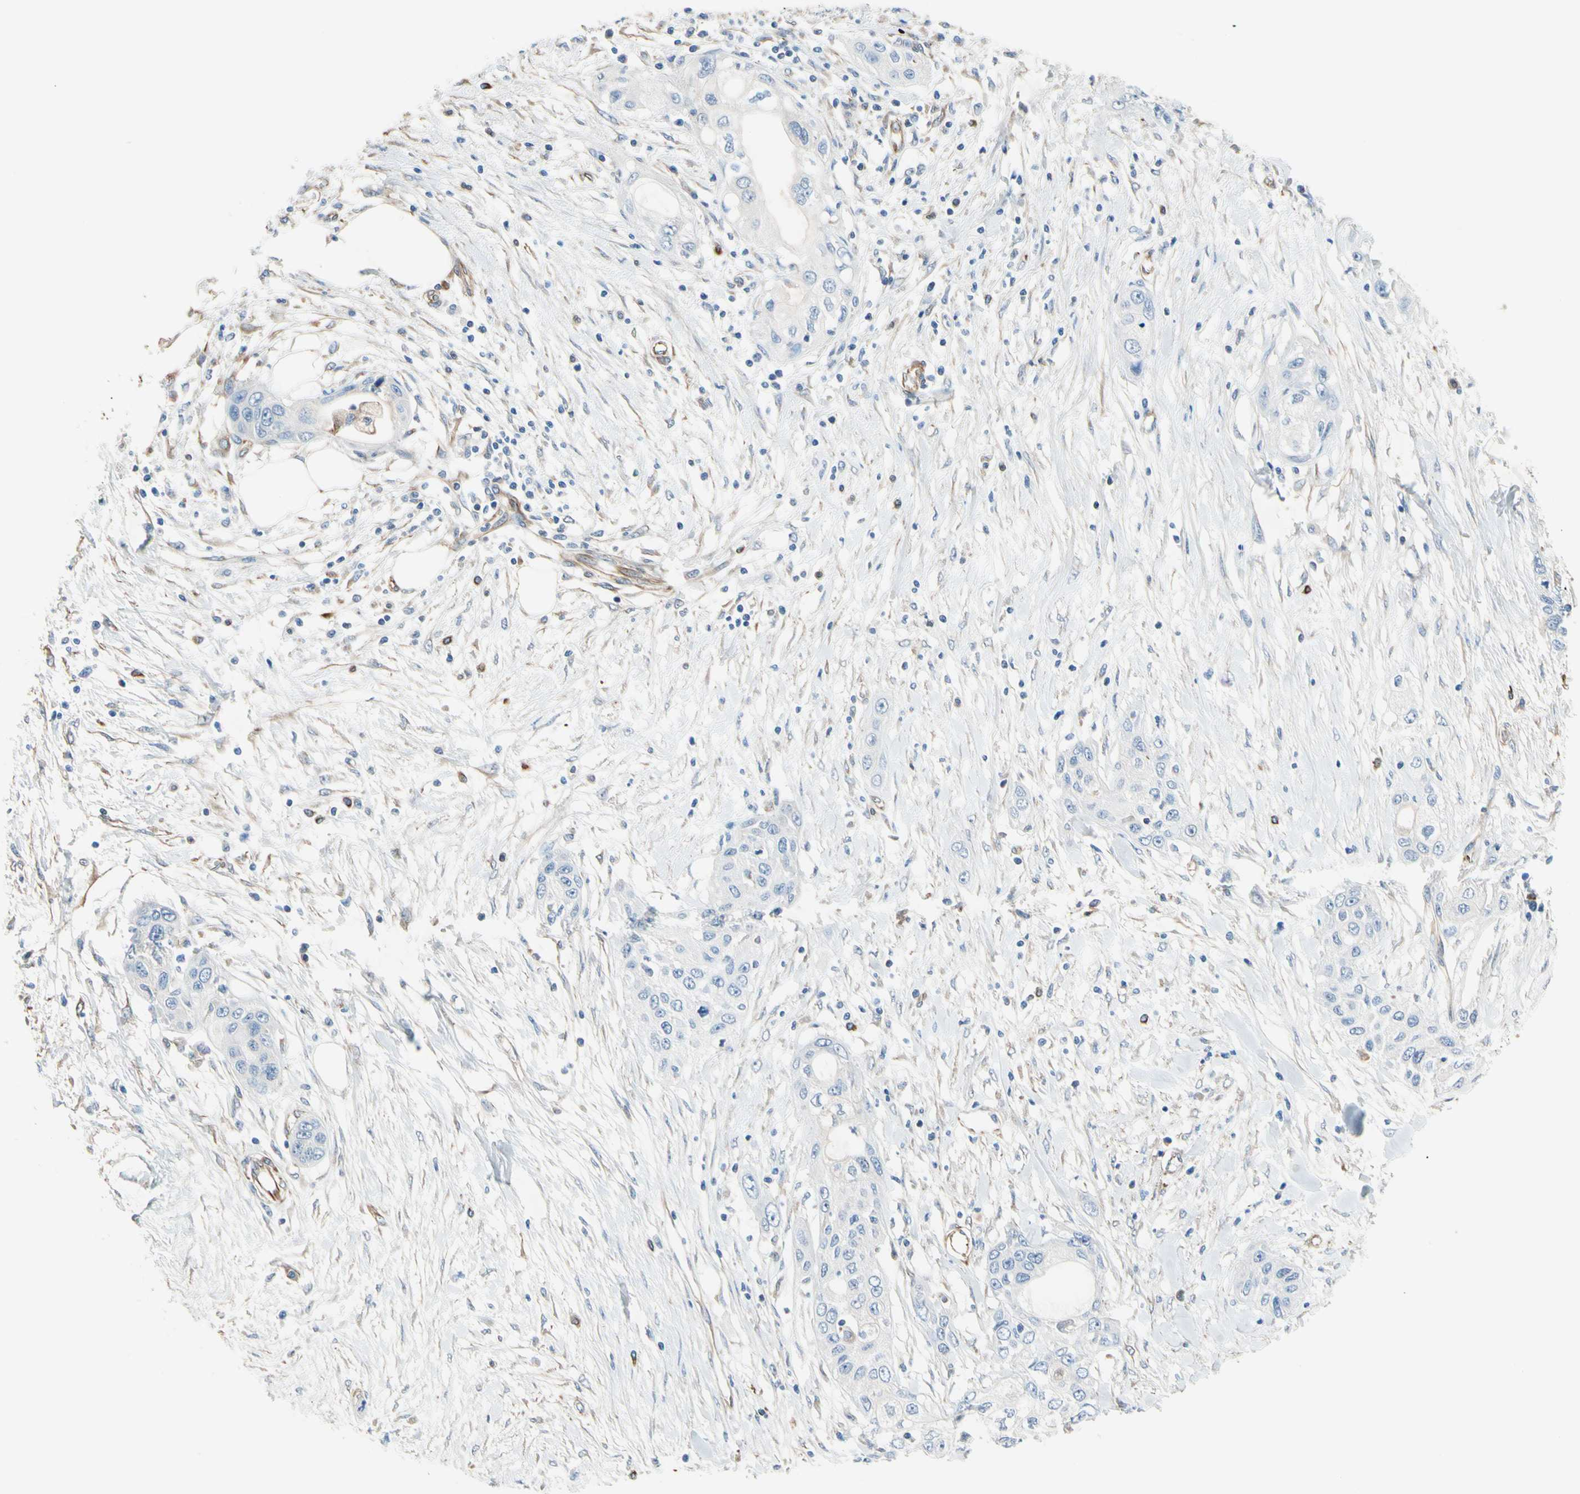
{"staining": {"intensity": "negative", "quantity": "none", "location": "none"}, "tissue": "pancreatic cancer", "cell_type": "Tumor cells", "image_type": "cancer", "snomed": [{"axis": "morphology", "description": "Adenocarcinoma, NOS"}, {"axis": "topography", "description": "Pancreas"}], "caption": "Tumor cells are negative for protein expression in human adenocarcinoma (pancreatic). (Immunohistochemistry, brightfield microscopy, high magnification).", "gene": "TRAF2", "patient": {"sex": "female", "age": 70}}